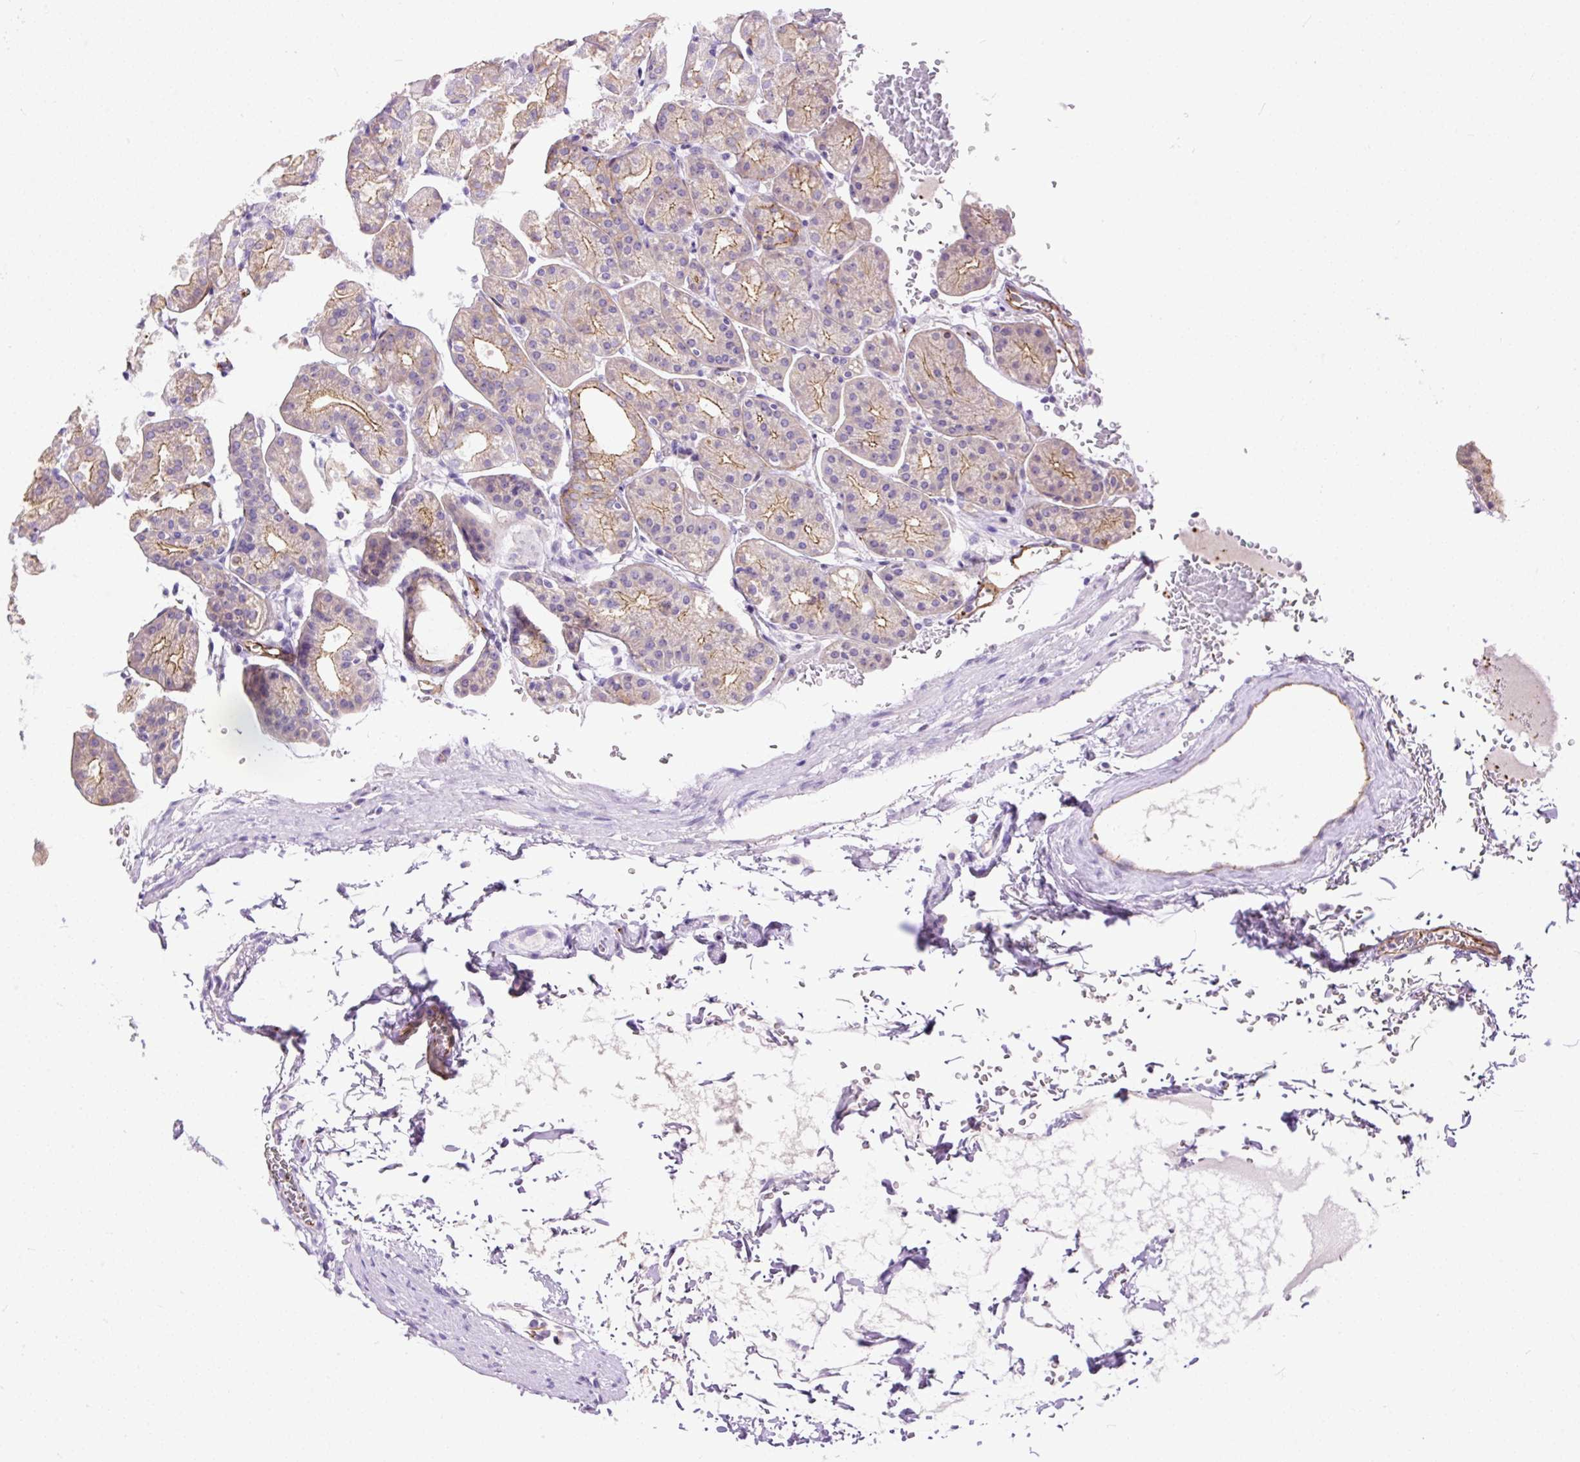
{"staining": {"intensity": "moderate", "quantity": "<25%", "location": "cytoplasmic/membranous"}, "tissue": "stomach", "cell_type": "Glandular cells", "image_type": "normal", "snomed": [{"axis": "morphology", "description": "Normal tissue, NOS"}, {"axis": "topography", "description": "Stomach, upper"}], "caption": "The image demonstrates staining of normal stomach, revealing moderate cytoplasmic/membranous protein positivity (brown color) within glandular cells.", "gene": "MAGEB16", "patient": {"sex": "female", "age": 81}}